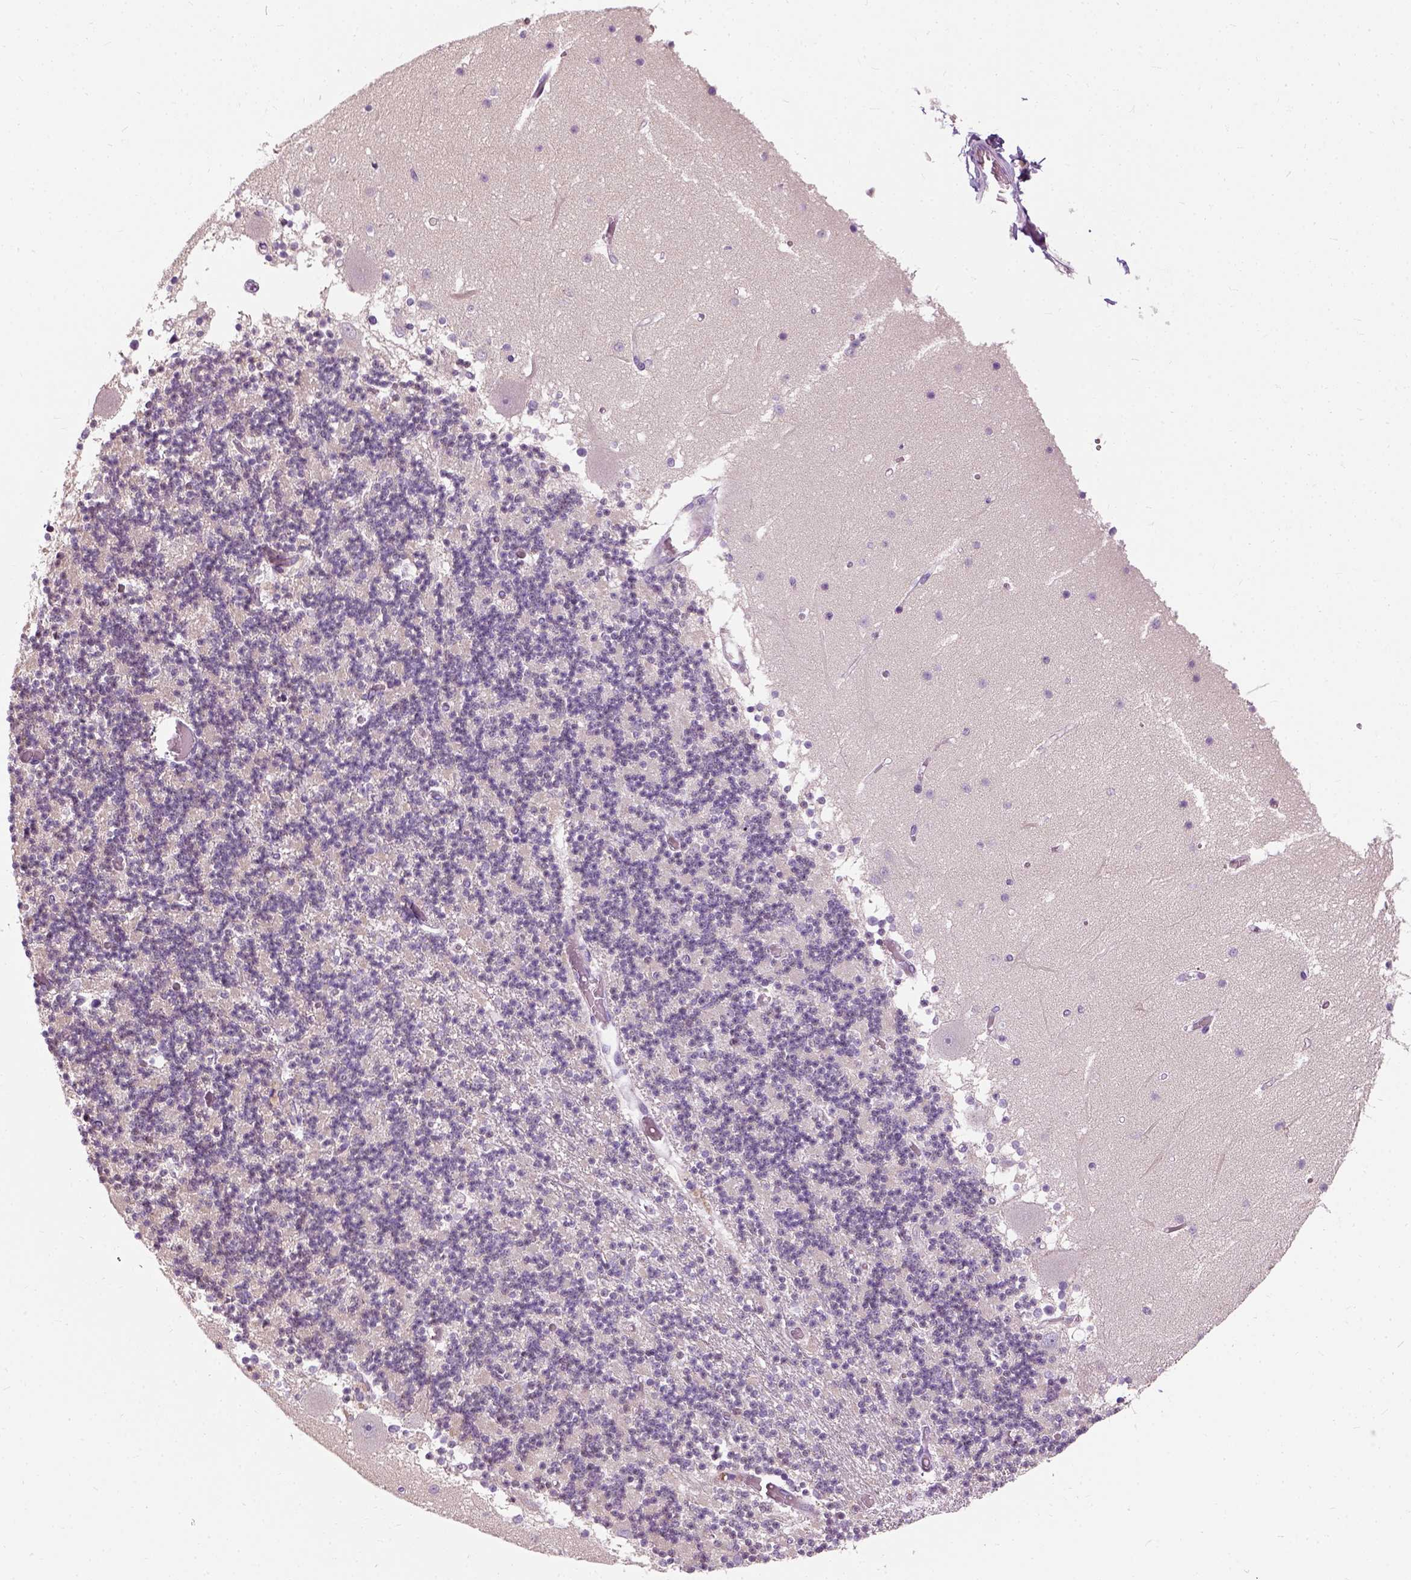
{"staining": {"intensity": "negative", "quantity": "none", "location": "none"}, "tissue": "cerebellum", "cell_type": "Cells in granular layer", "image_type": "normal", "snomed": [{"axis": "morphology", "description": "Normal tissue, NOS"}, {"axis": "topography", "description": "Cerebellum"}], "caption": "This image is of benign cerebellum stained with immunohistochemistry to label a protein in brown with the nuclei are counter-stained blue. There is no positivity in cells in granular layer.", "gene": "TRIM72", "patient": {"sex": "female", "age": 28}}